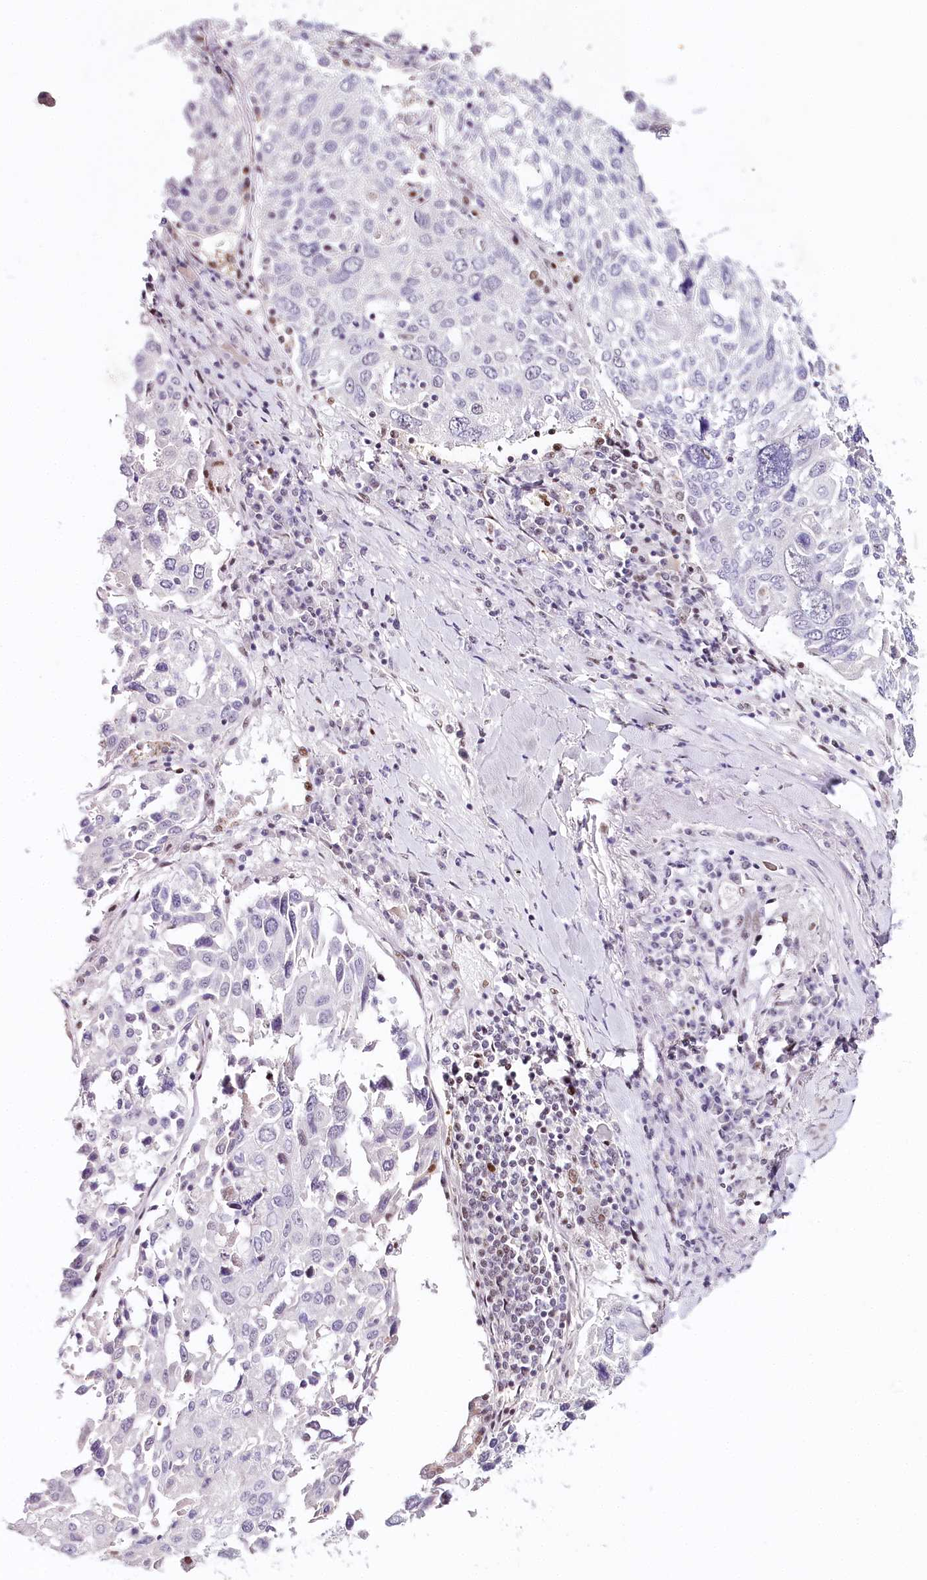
{"staining": {"intensity": "negative", "quantity": "none", "location": "none"}, "tissue": "lung cancer", "cell_type": "Tumor cells", "image_type": "cancer", "snomed": [{"axis": "morphology", "description": "Squamous cell carcinoma, NOS"}, {"axis": "topography", "description": "Lung"}], "caption": "IHC of lung cancer exhibits no staining in tumor cells.", "gene": "TP53", "patient": {"sex": "male", "age": 65}}